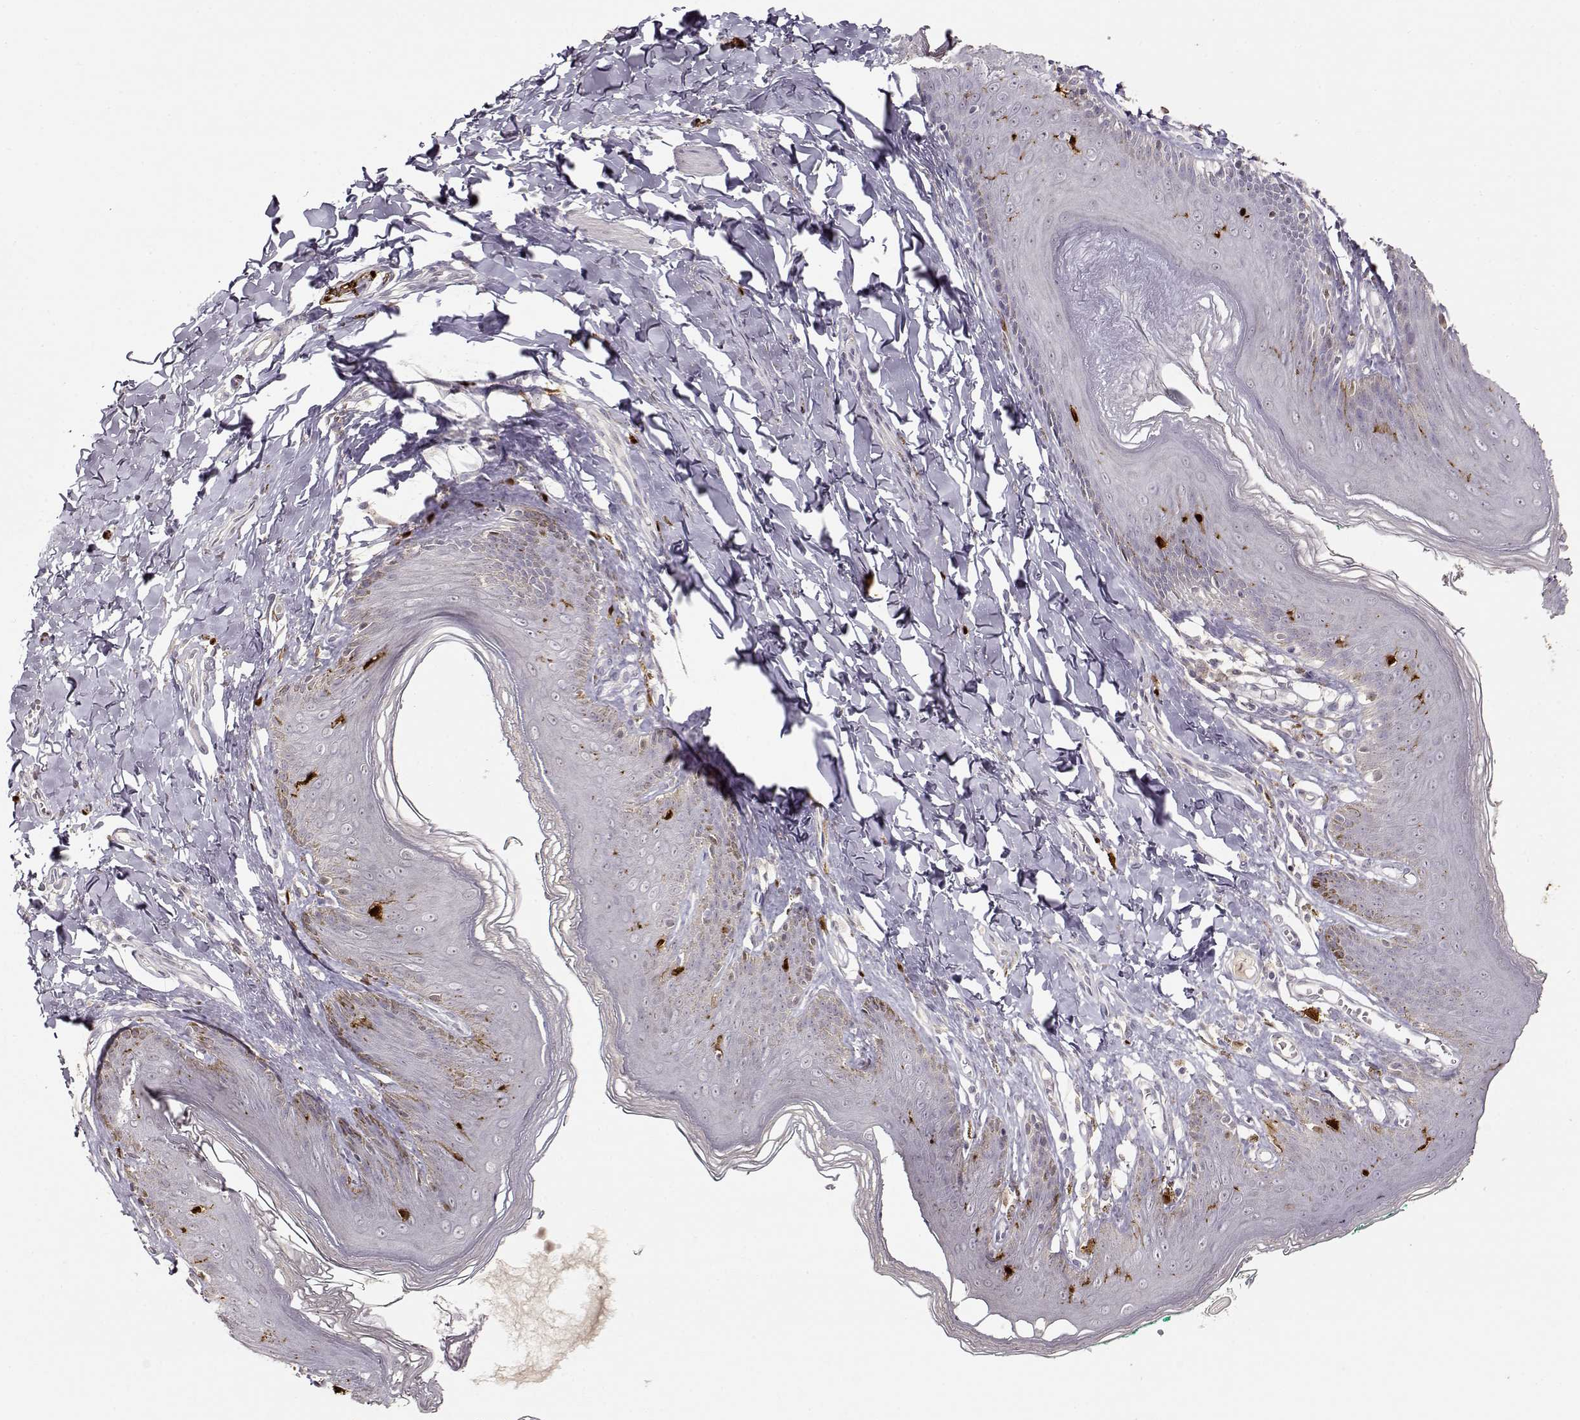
{"staining": {"intensity": "negative", "quantity": "none", "location": "none"}, "tissue": "skin", "cell_type": "Epidermal cells", "image_type": "normal", "snomed": [{"axis": "morphology", "description": "Normal tissue, NOS"}, {"axis": "topography", "description": "Vulva"}, {"axis": "topography", "description": "Peripheral nerve tissue"}], "caption": "Protein analysis of benign skin shows no significant expression in epidermal cells.", "gene": "S100B", "patient": {"sex": "female", "age": 66}}